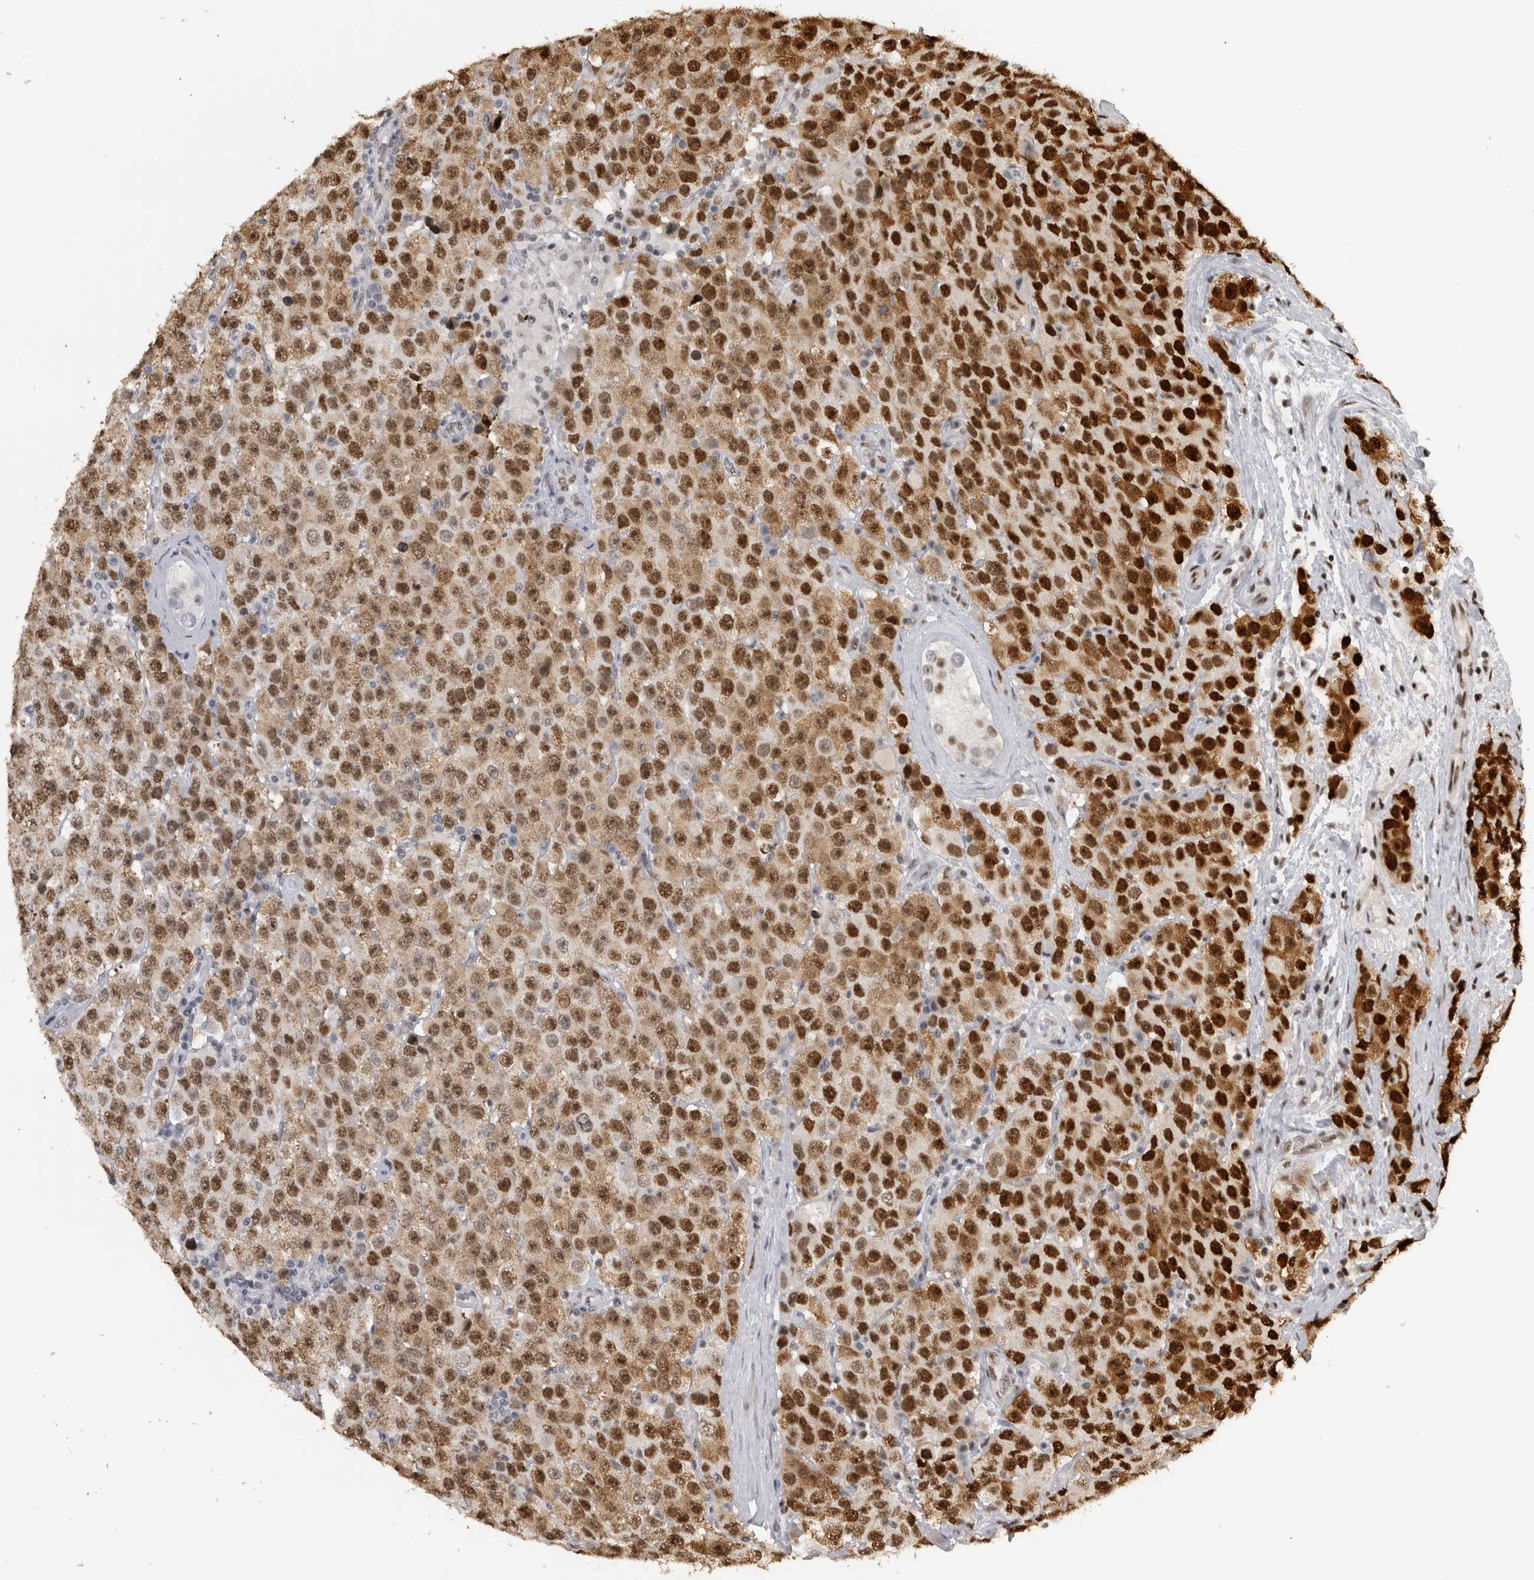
{"staining": {"intensity": "strong", "quantity": ">75%", "location": "nuclear"}, "tissue": "testis cancer", "cell_type": "Tumor cells", "image_type": "cancer", "snomed": [{"axis": "morphology", "description": "Seminoma, NOS"}, {"axis": "morphology", "description": "Carcinoma, Embryonal, NOS"}, {"axis": "topography", "description": "Testis"}], "caption": "There is high levels of strong nuclear positivity in tumor cells of embryonal carcinoma (testis), as demonstrated by immunohistochemical staining (brown color).", "gene": "ZSCAN2", "patient": {"sex": "male", "age": 28}}